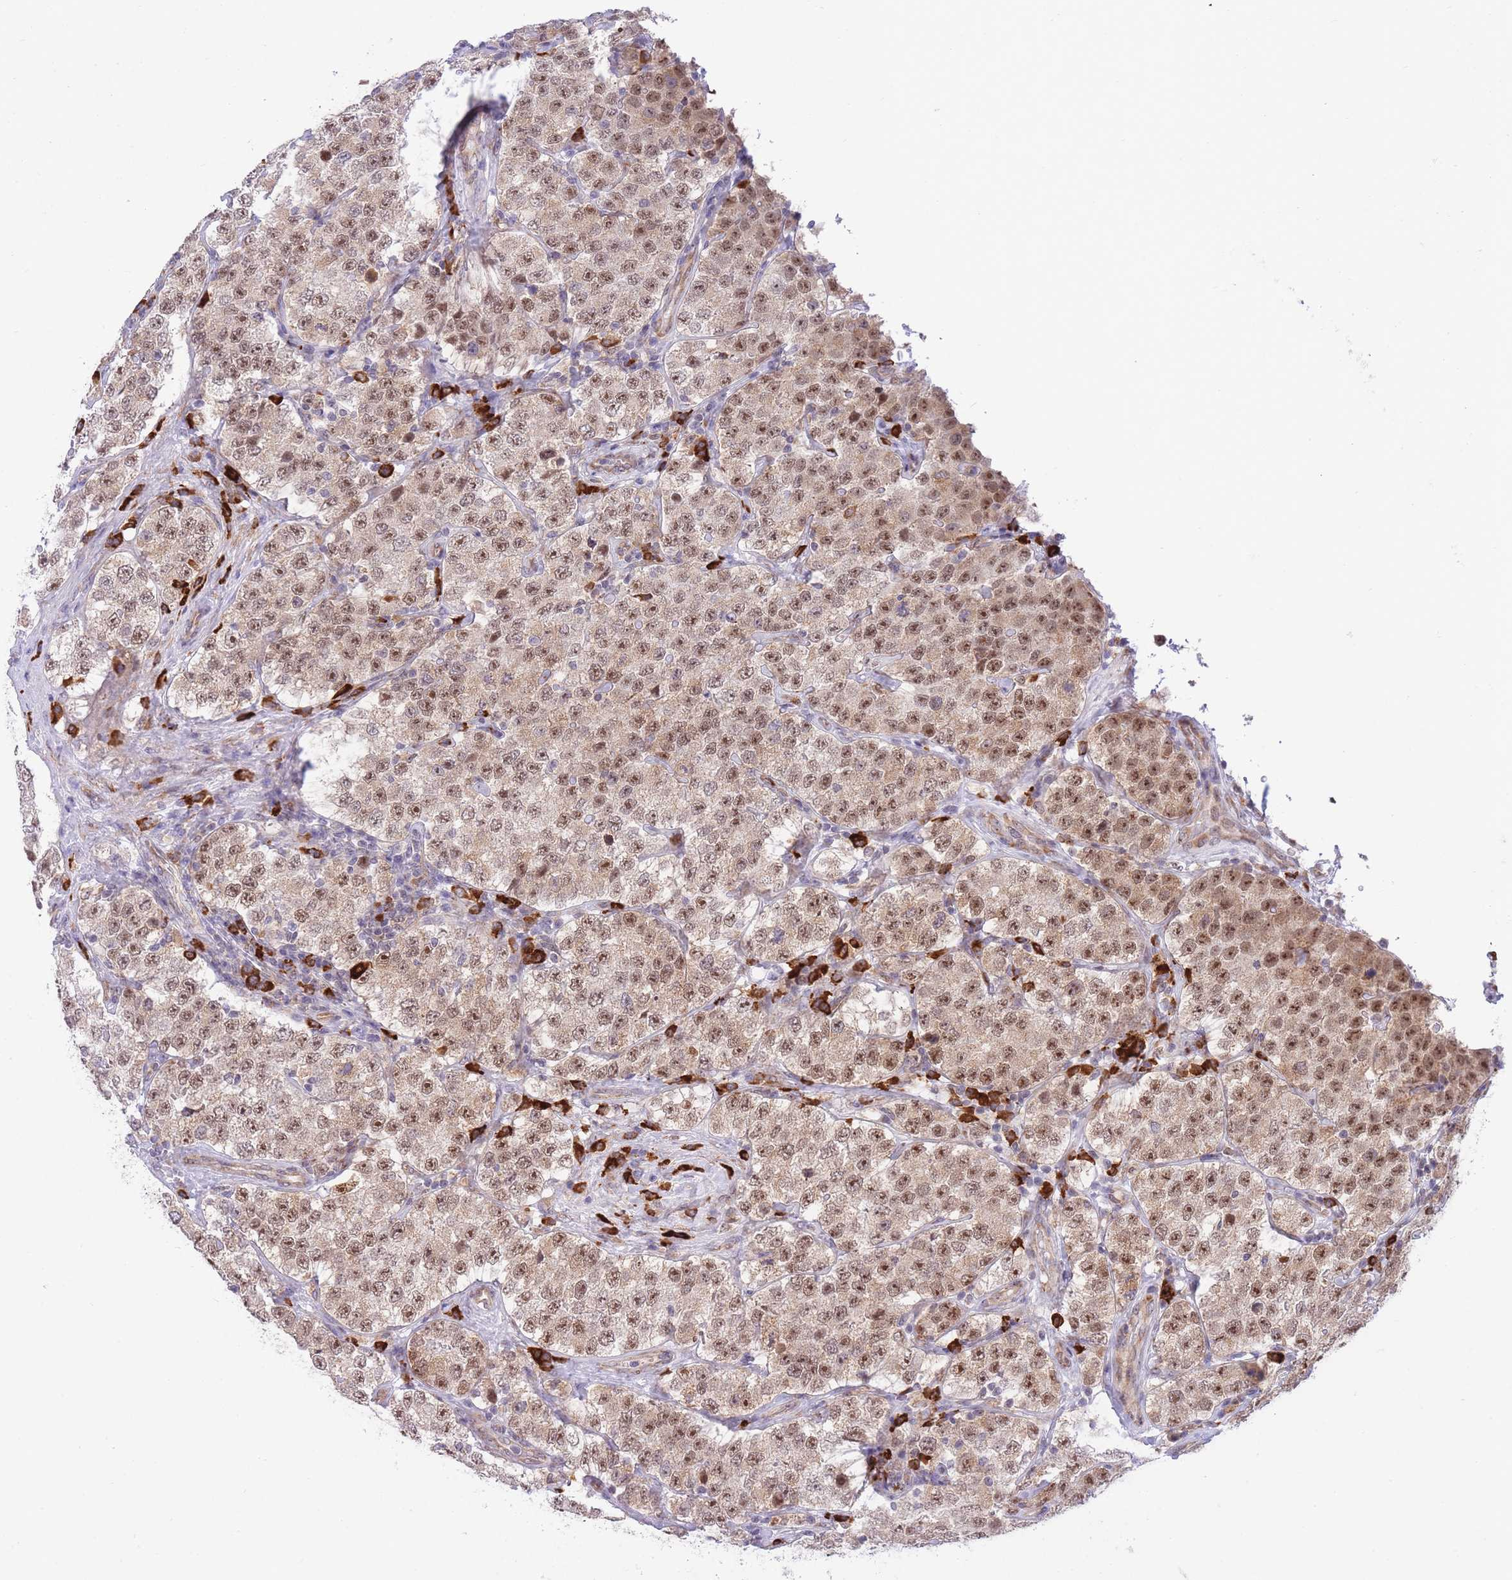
{"staining": {"intensity": "moderate", "quantity": ">75%", "location": "cytoplasmic/membranous,nuclear"}, "tissue": "testis cancer", "cell_type": "Tumor cells", "image_type": "cancer", "snomed": [{"axis": "morphology", "description": "Seminoma, NOS"}, {"axis": "topography", "description": "Testis"}], "caption": "Tumor cells exhibit moderate cytoplasmic/membranous and nuclear staining in approximately >75% of cells in testis cancer (seminoma).", "gene": "EXOSC8", "patient": {"sex": "male", "age": 34}}